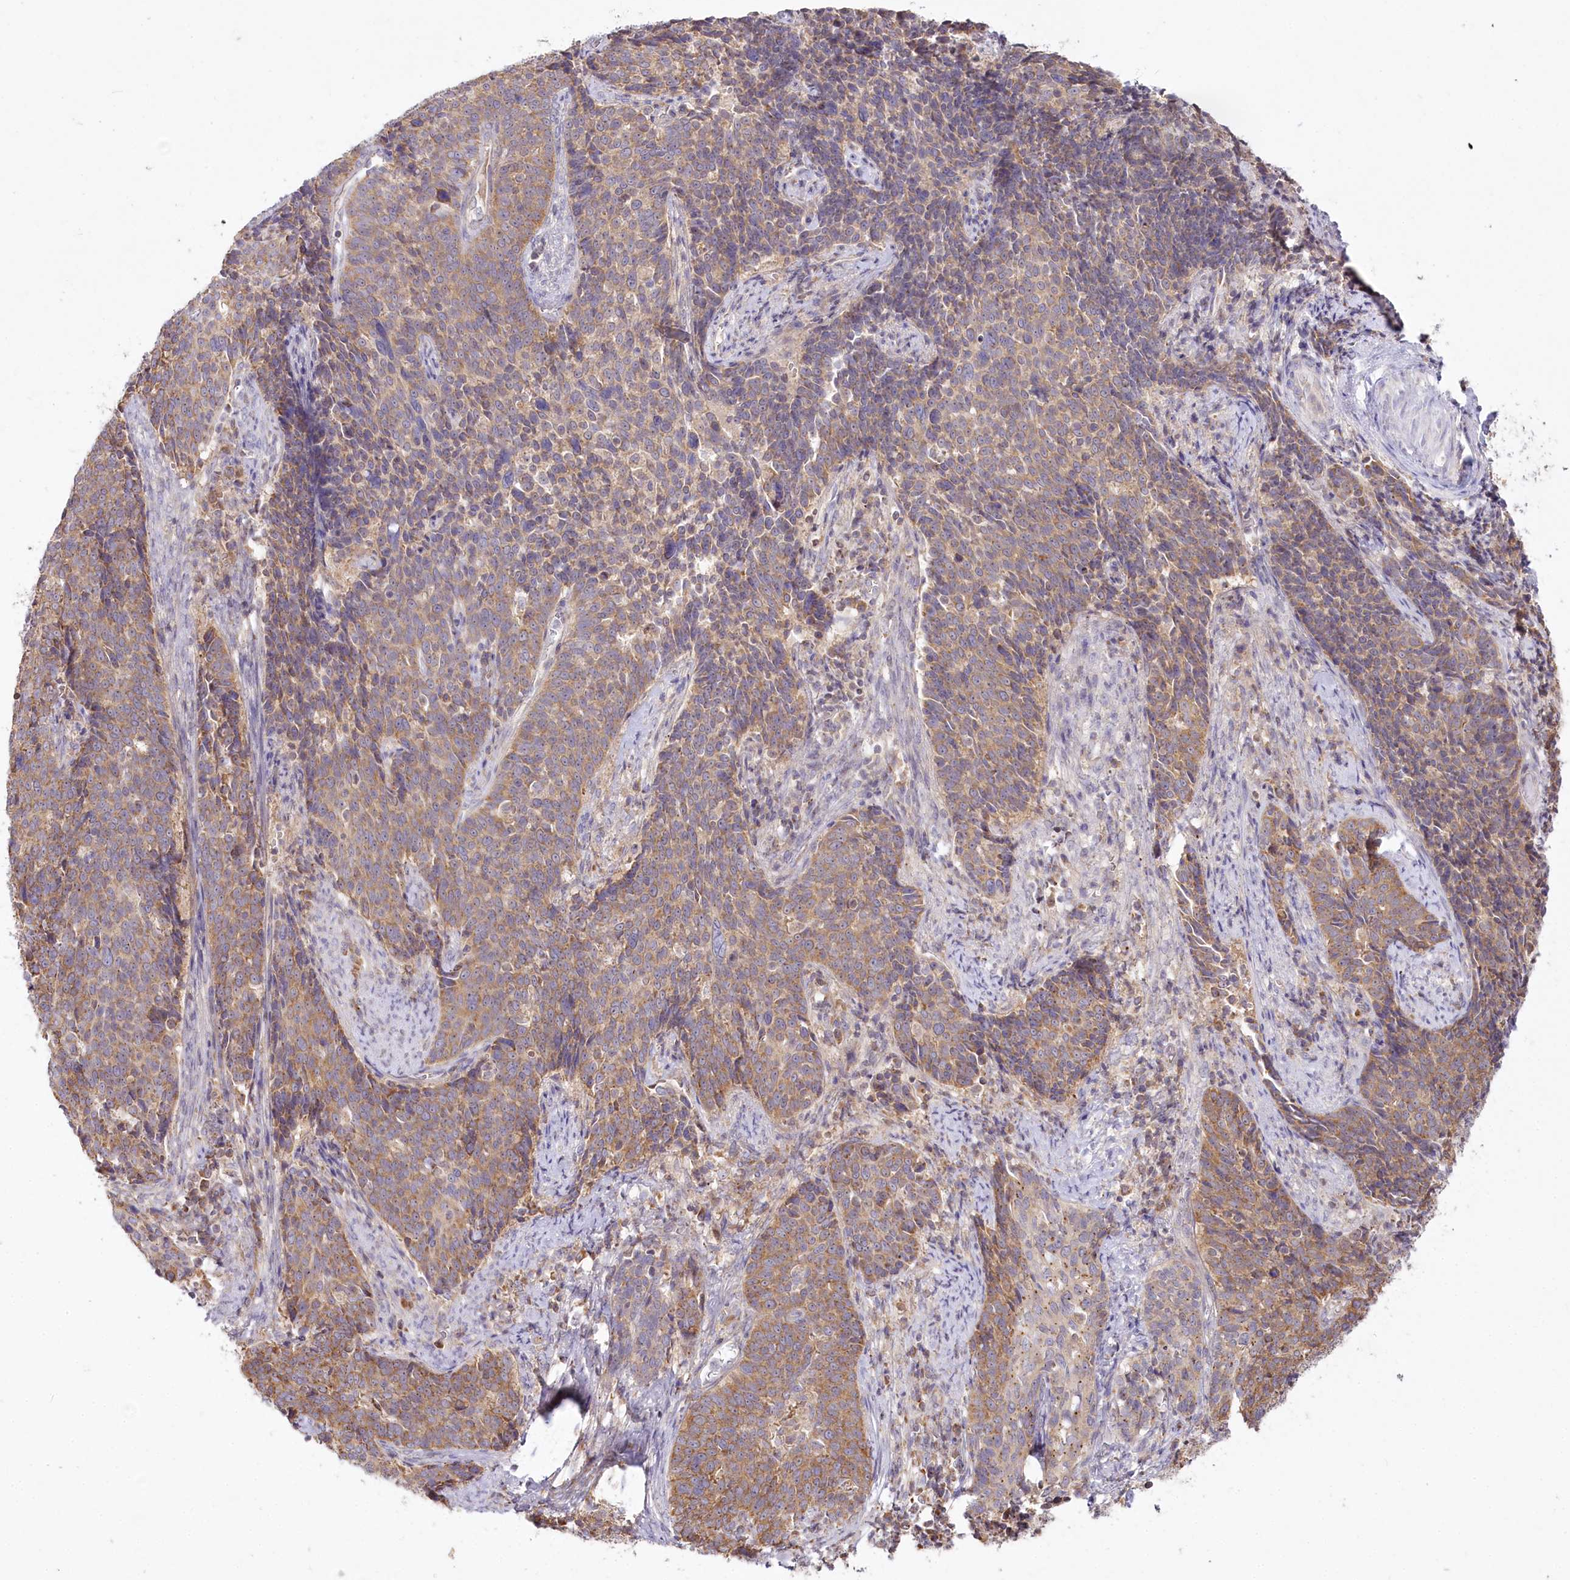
{"staining": {"intensity": "moderate", "quantity": ">75%", "location": "cytoplasmic/membranous"}, "tissue": "cervical cancer", "cell_type": "Tumor cells", "image_type": "cancer", "snomed": [{"axis": "morphology", "description": "Squamous cell carcinoma, NOS"}, {"axis": "topography", "description": "Cervix"}], "caption": "The photomicrograph exhibits staining of squamous cell carcinoma (cervical), revealing moderate cytoplasmic/membranous protein staining (brown color) within tumor cells. (Stains: DAB (3,3'-diaminobenzidine) in brown, nuclei in blue, Microscopy: brightfield microscopy at high magnification).", "gene": "ACOX2", "patient": {"sex": "female", "age": 39}}